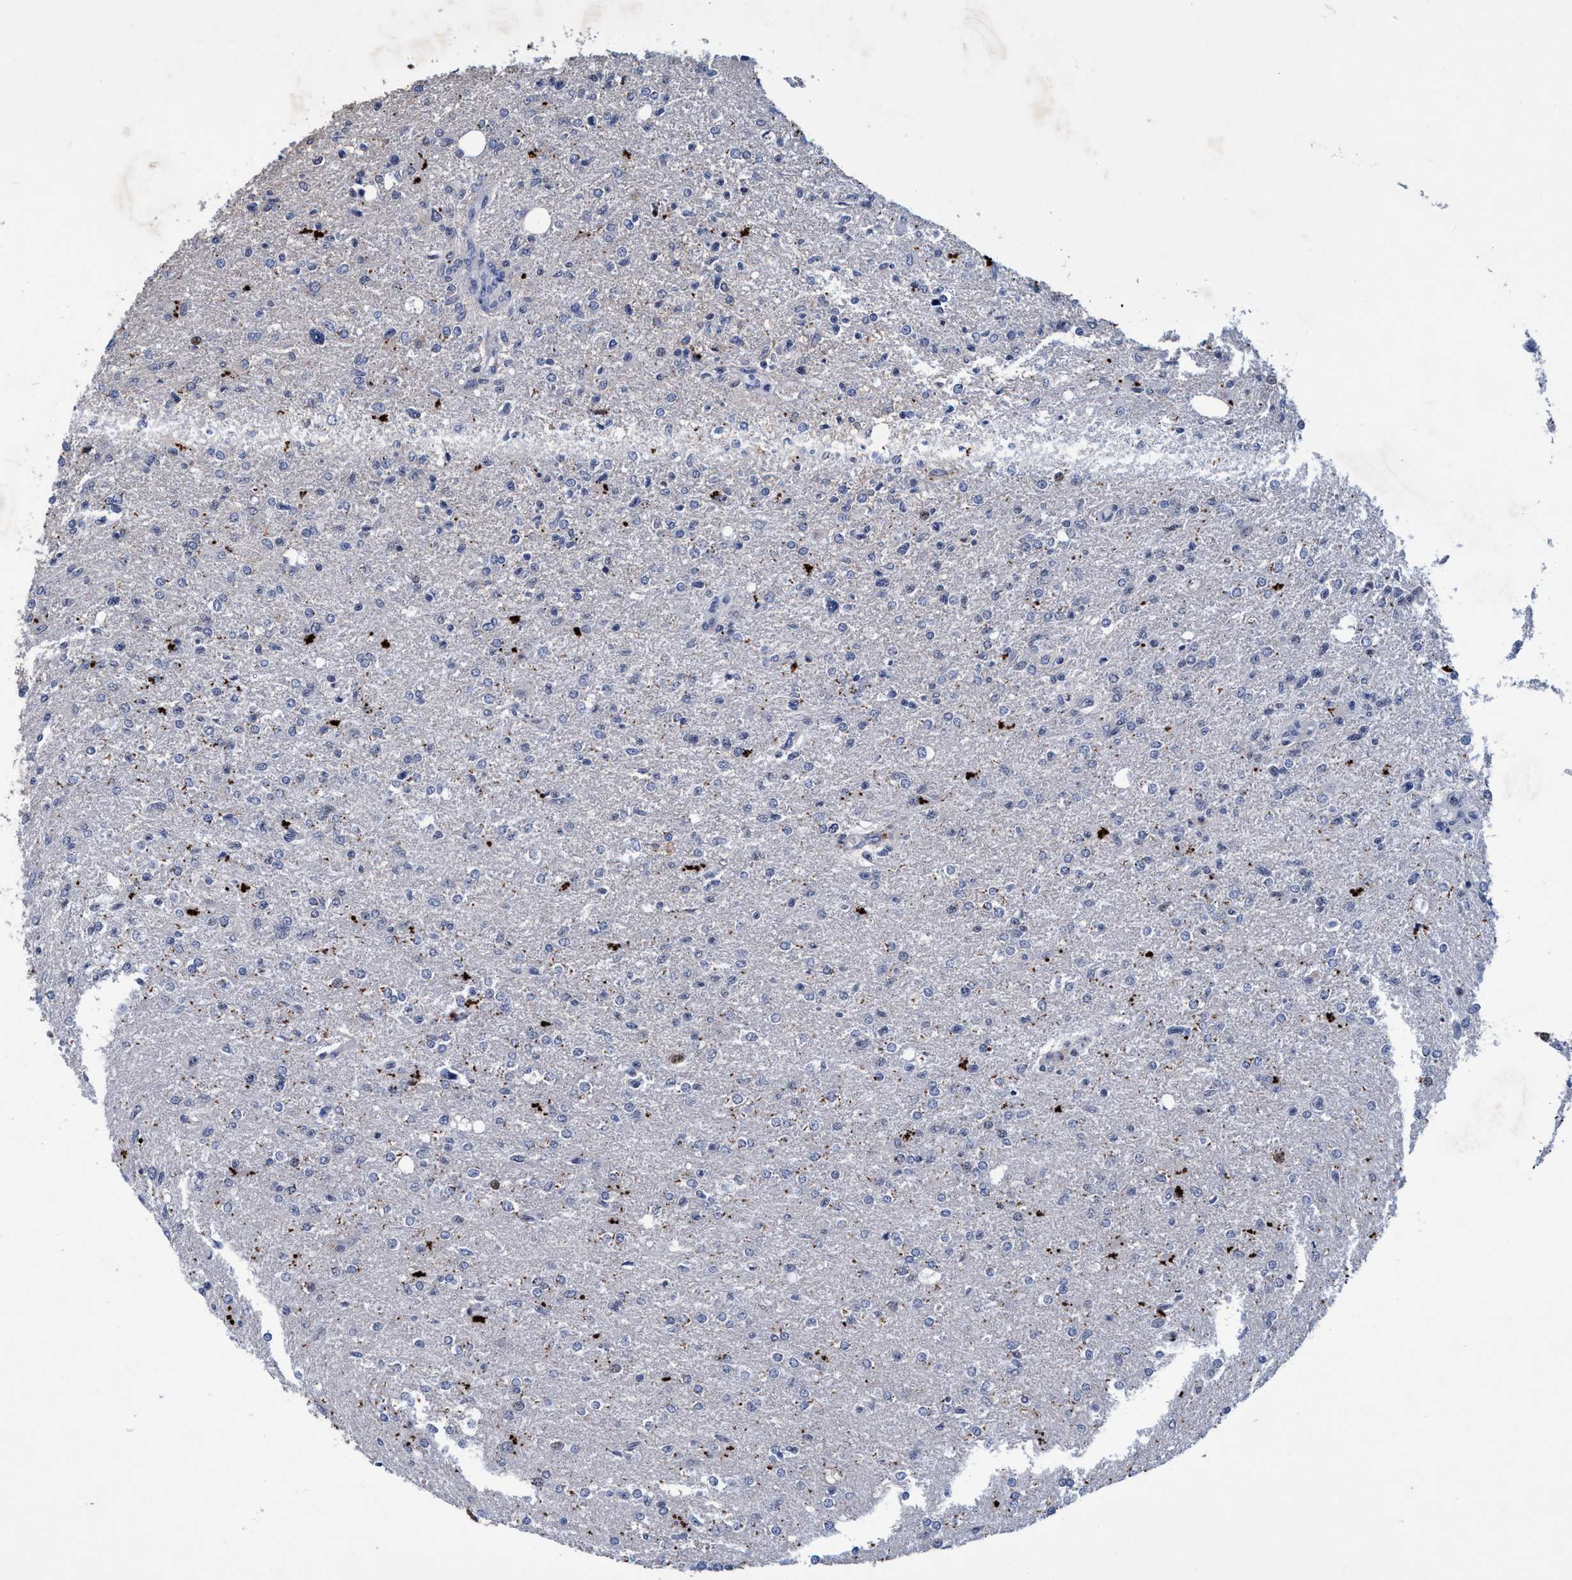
{"staining": {"intensity": "negative", "quantity": "none", "location": "none"}, "tissue": "glioma", "cell_type": "Tumor cells", "image_type": "cancer", "snomed": [{"axis": "morphology", "description": "Glioma, malignant, High grade"}, {"axis": "topography", "description": "Cerebral cortex"}], "caption": "DAB immunohistochemical staining of human malignant glioma (high-grade) displays no significant expression in tumor cells.", "gene": "GRB14", "patient": {"sex": "male", "age": 76}}